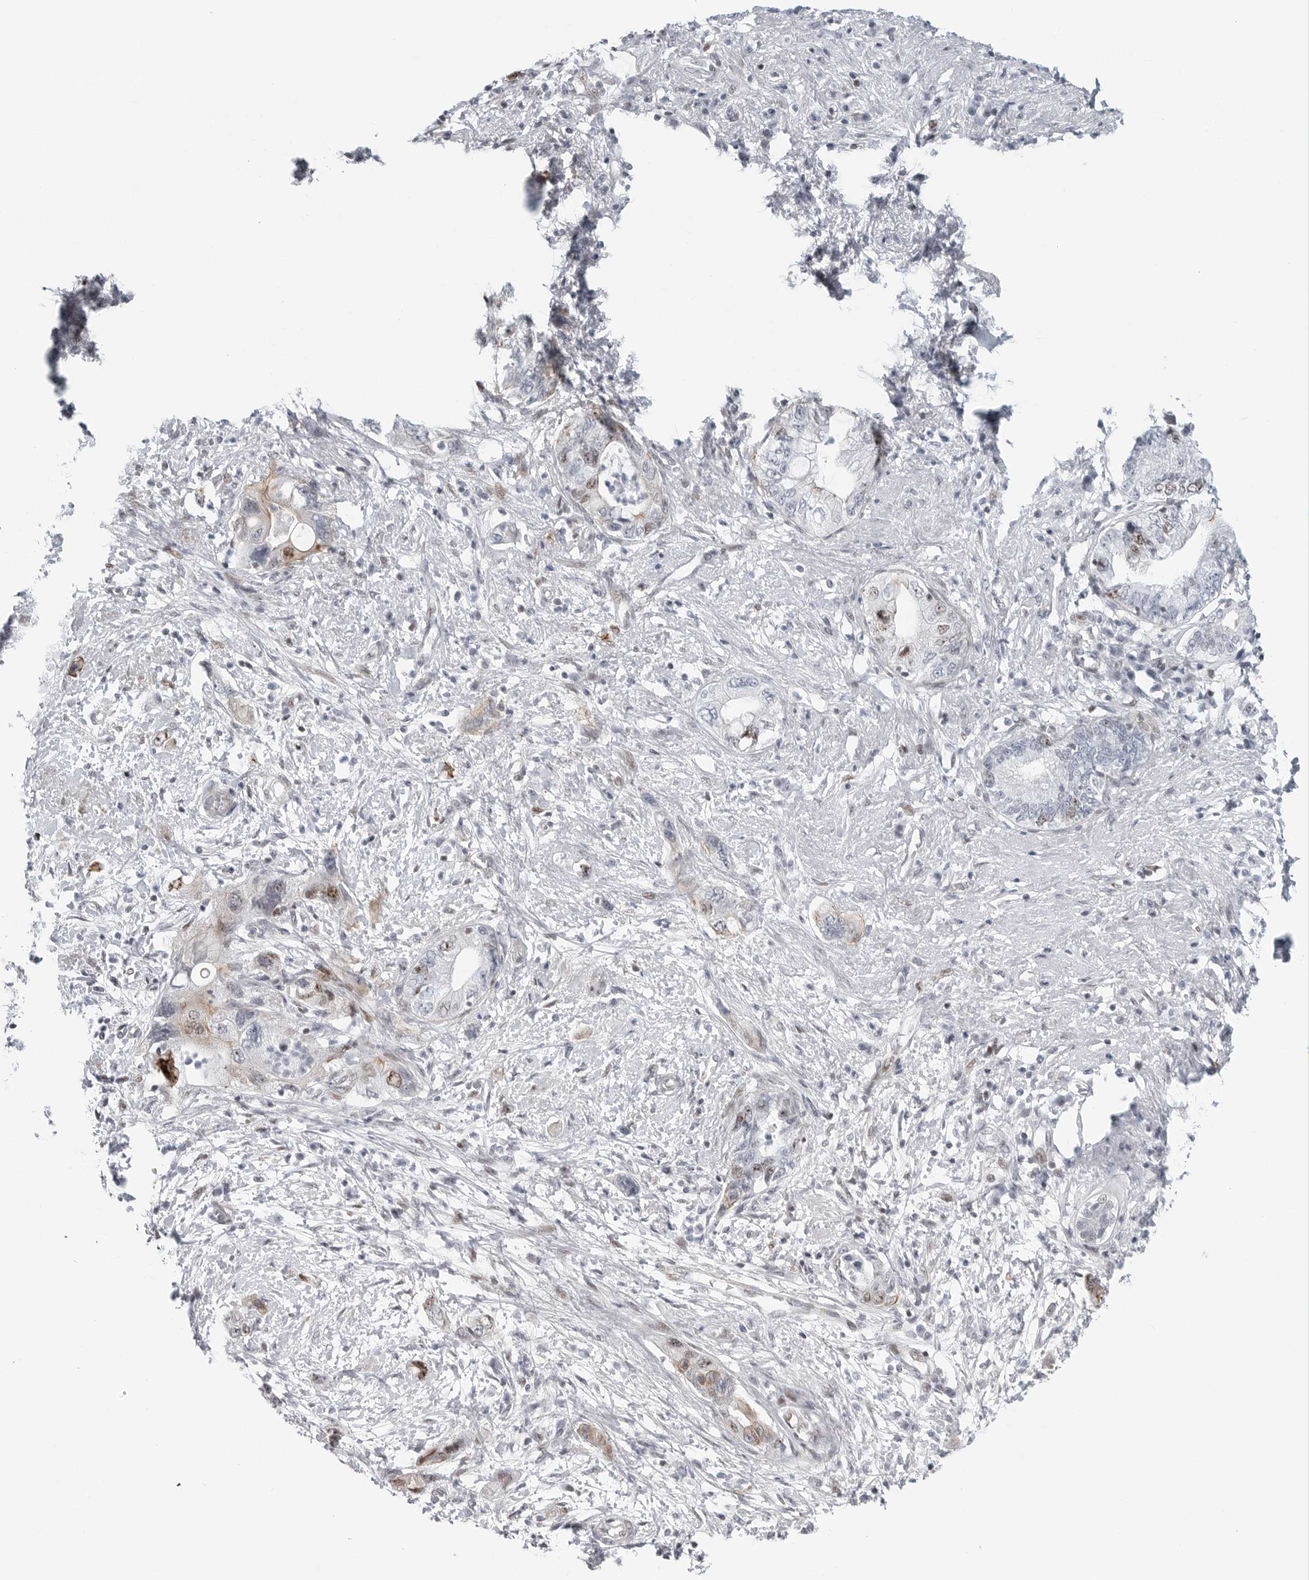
{"staining": {"intensity": "moderate", "quantity": "25%-75%", "location": "nuclear"}, "tissue": "pancreatic cancer", "cell_type": "Tumor cells", "image_type": "cancer", "snomed": [{"axis": "morphology", "description": "Adenocarcinoma, NOS"}, {"axis": "topography", "description": "Pancreas"}], "caption": "Adenocarcinoma (pancreatic) stained for a protein shows moderate nuclear positivity in tumor cells. (Brightfield microscopy of DAB IHC at high magnification).", "gene": "FAM135B", "patient": {"sex": "female", "age": 73}}